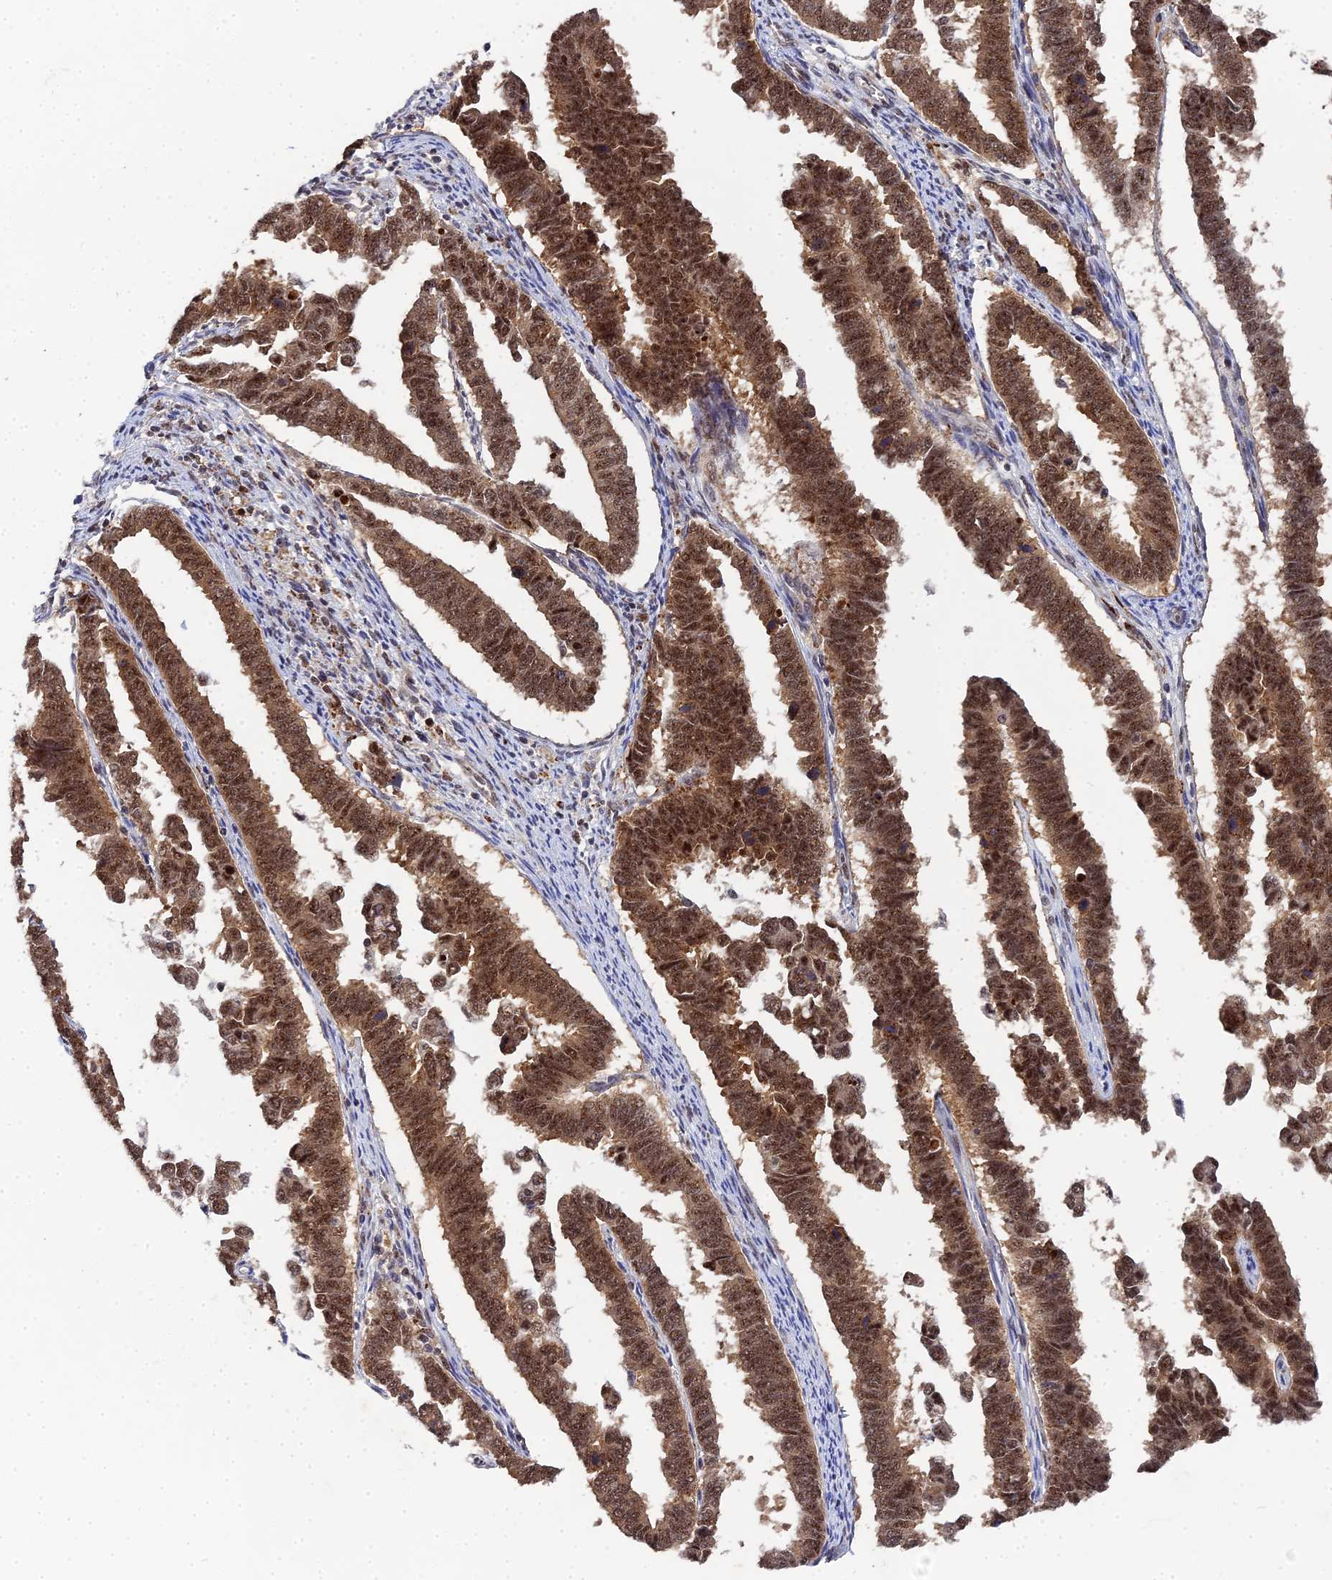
{"staining": {"intensity": "strong", "quantity": ">75%", "location": "cytoplasmic/membranous,nuclear"}, "tissue": "endometrial cancer", "cell_type": "Tumor cells", "image_type": "cancer", "snomed": [{"axis": "morphology", "description": "Adenocarcinoma, NOS"}, {"axis": "topography", "description": "Endometrium"}], "caption": "DAB (3,3'-diaminobenzidine) immunohistochemical staining of adenocarcinoma (endometrial) shows strong cytoplasmic/membranous and nuclear protein staining in approximately >75% of tumor cells.", "gene": "MAGOHB", "patient": {"sex": "female", "age": 75}}